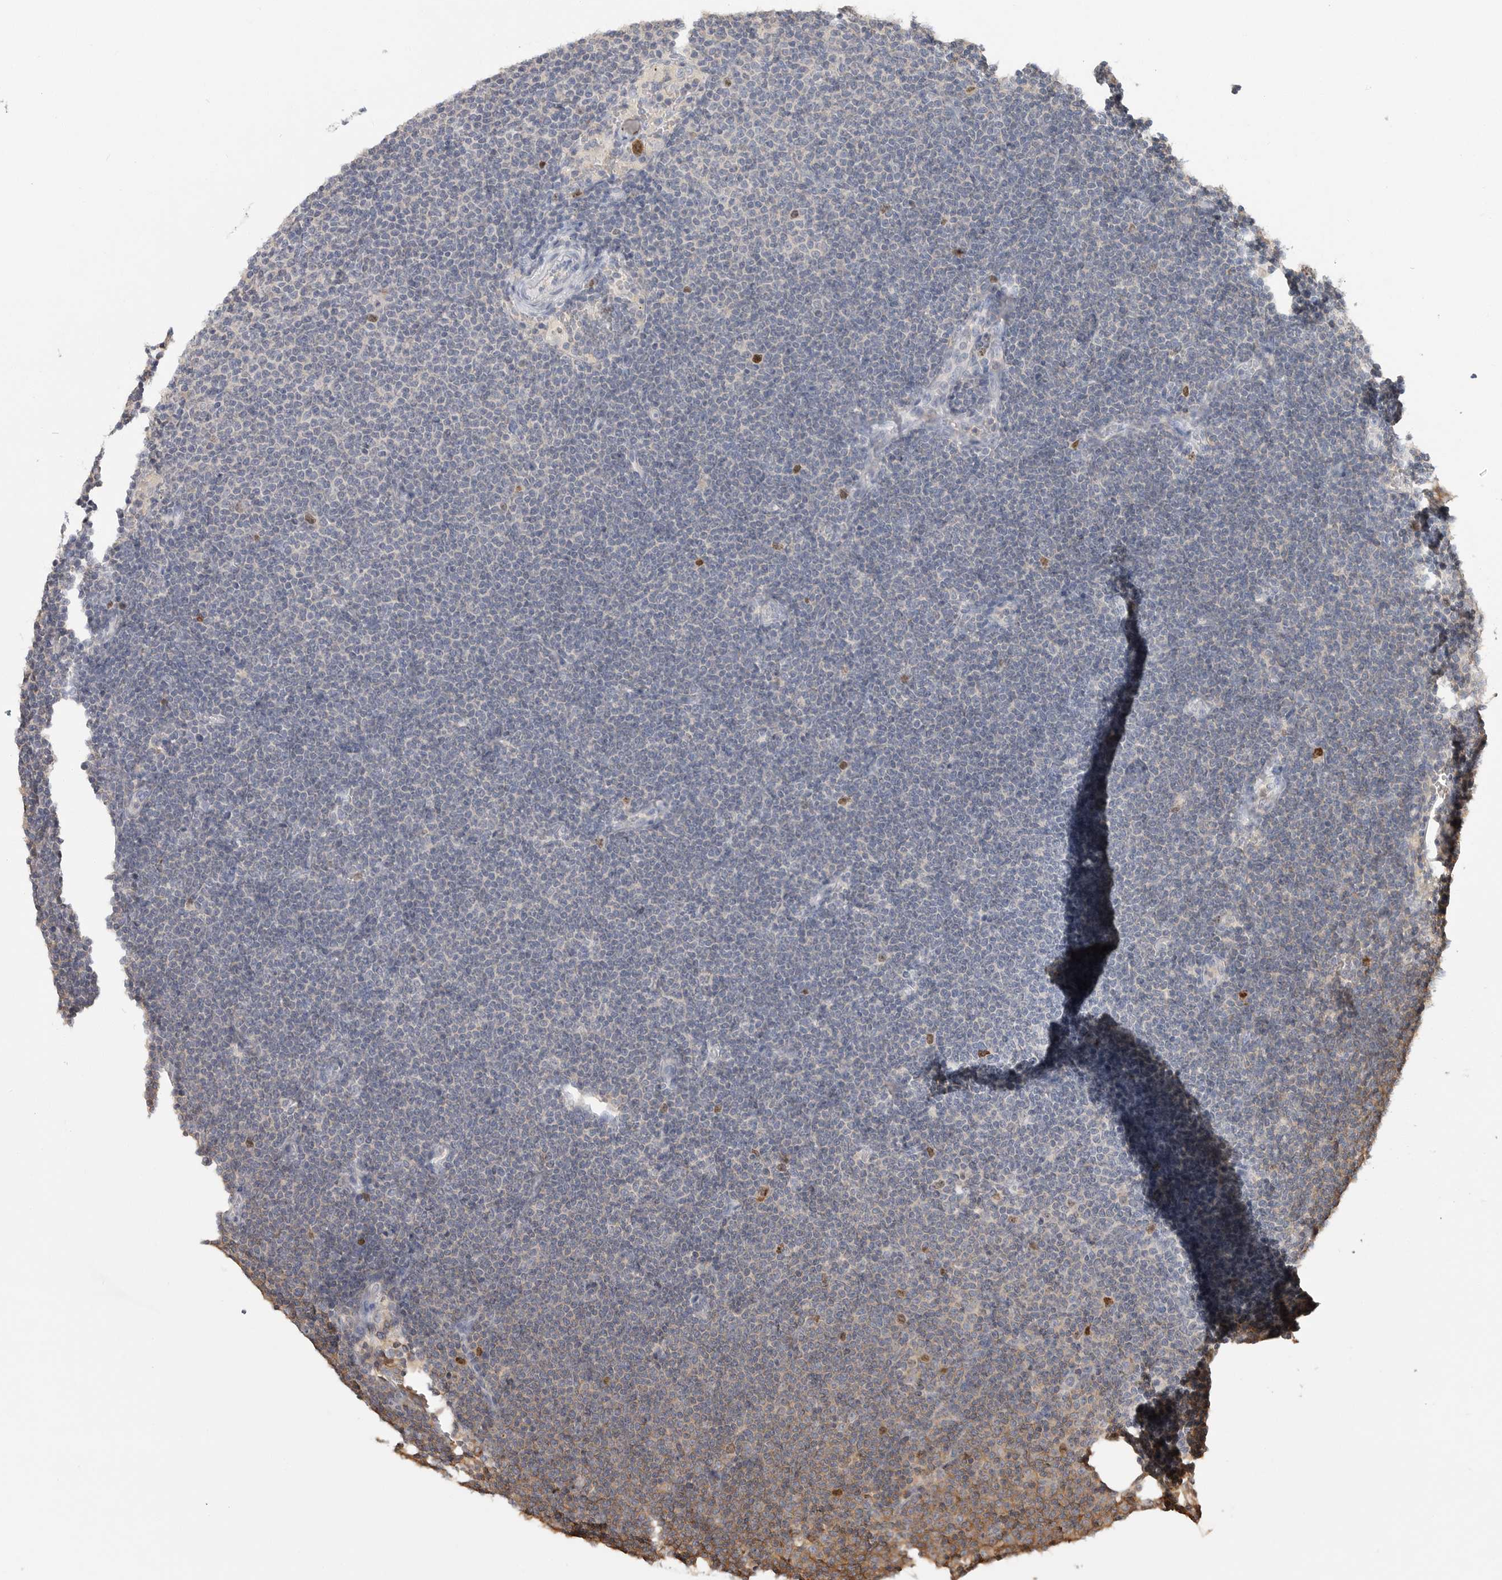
{"staining": {"intensity": "moderate", "quantity": "<25%", "location": "nuclear"}, "tissue": "lymphoma", "cell_type": "Tumor cells", "image_type": "cancer", "snomed": [{"axis": "morphology", "description": "Malignant lymphoma, non-Hodgkin's type, Low grade"}, {"axis": "topography", "description": "Lymph node"}], "caption": "Moderate nuclear staining for a protein is identified in approximately <25% of tumor cells of lymphoma using immunohistochemistry (IHC).", "gene": "TOP2A", "patient": {"sex": "female", "age": 53}}